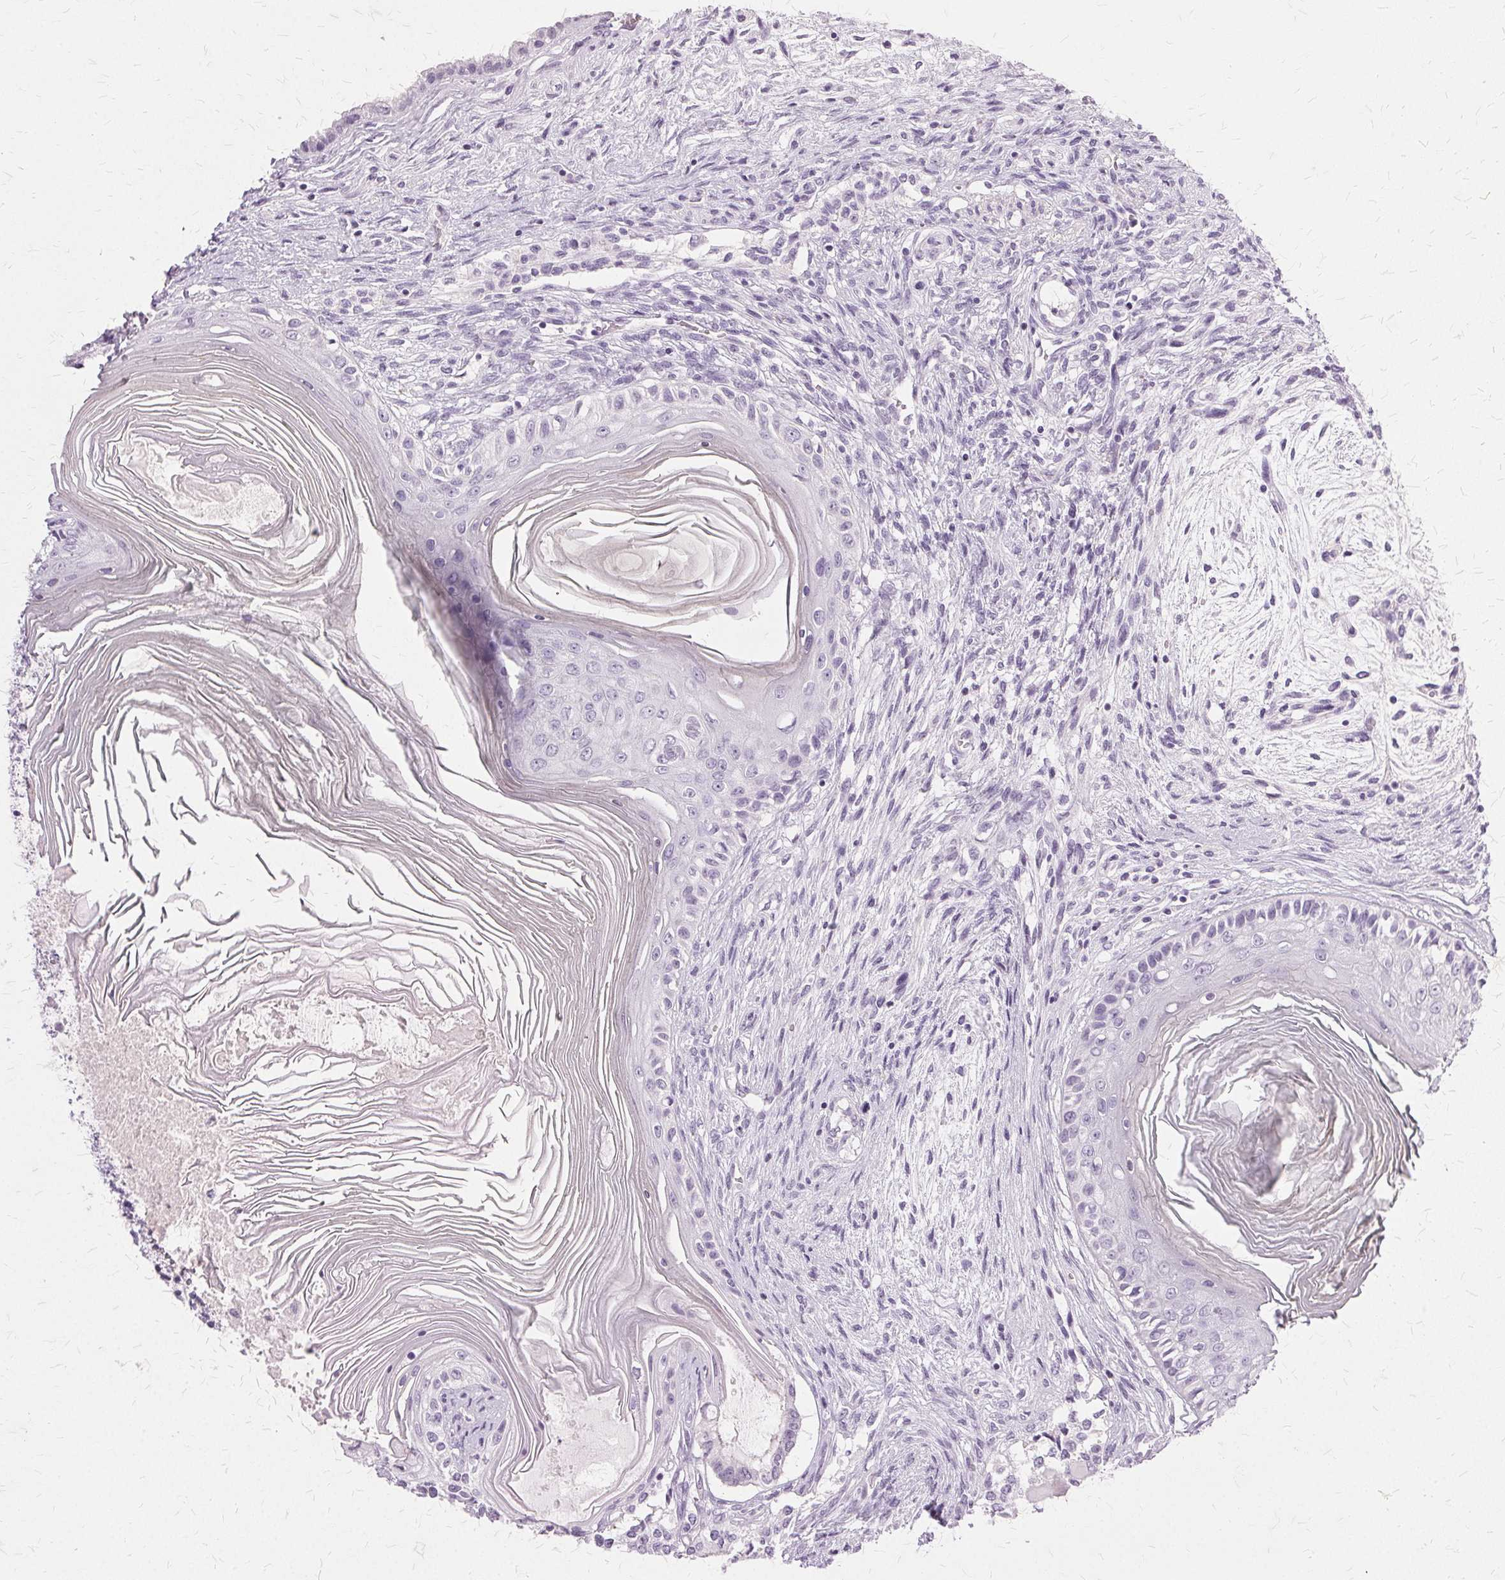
{"staining": {"intensity": "negative", "quantity": "none", "location": "none"}, "tissue": "testis cancer", "cell_type": "Tumor cells", "image_type": "cancer", "snomed": [{"axis": "morphology", "description": "Carcinoma, Embryonal, NOS"}, {"axis": "topography", "description": "Testis"}], "caption": "Protein analysis of testis cancer (embryonal carcinoma) shows no significant expression in tumor cells.", "gene": "SLC45A3", "patient": {"sex": "male", "age": 37}}